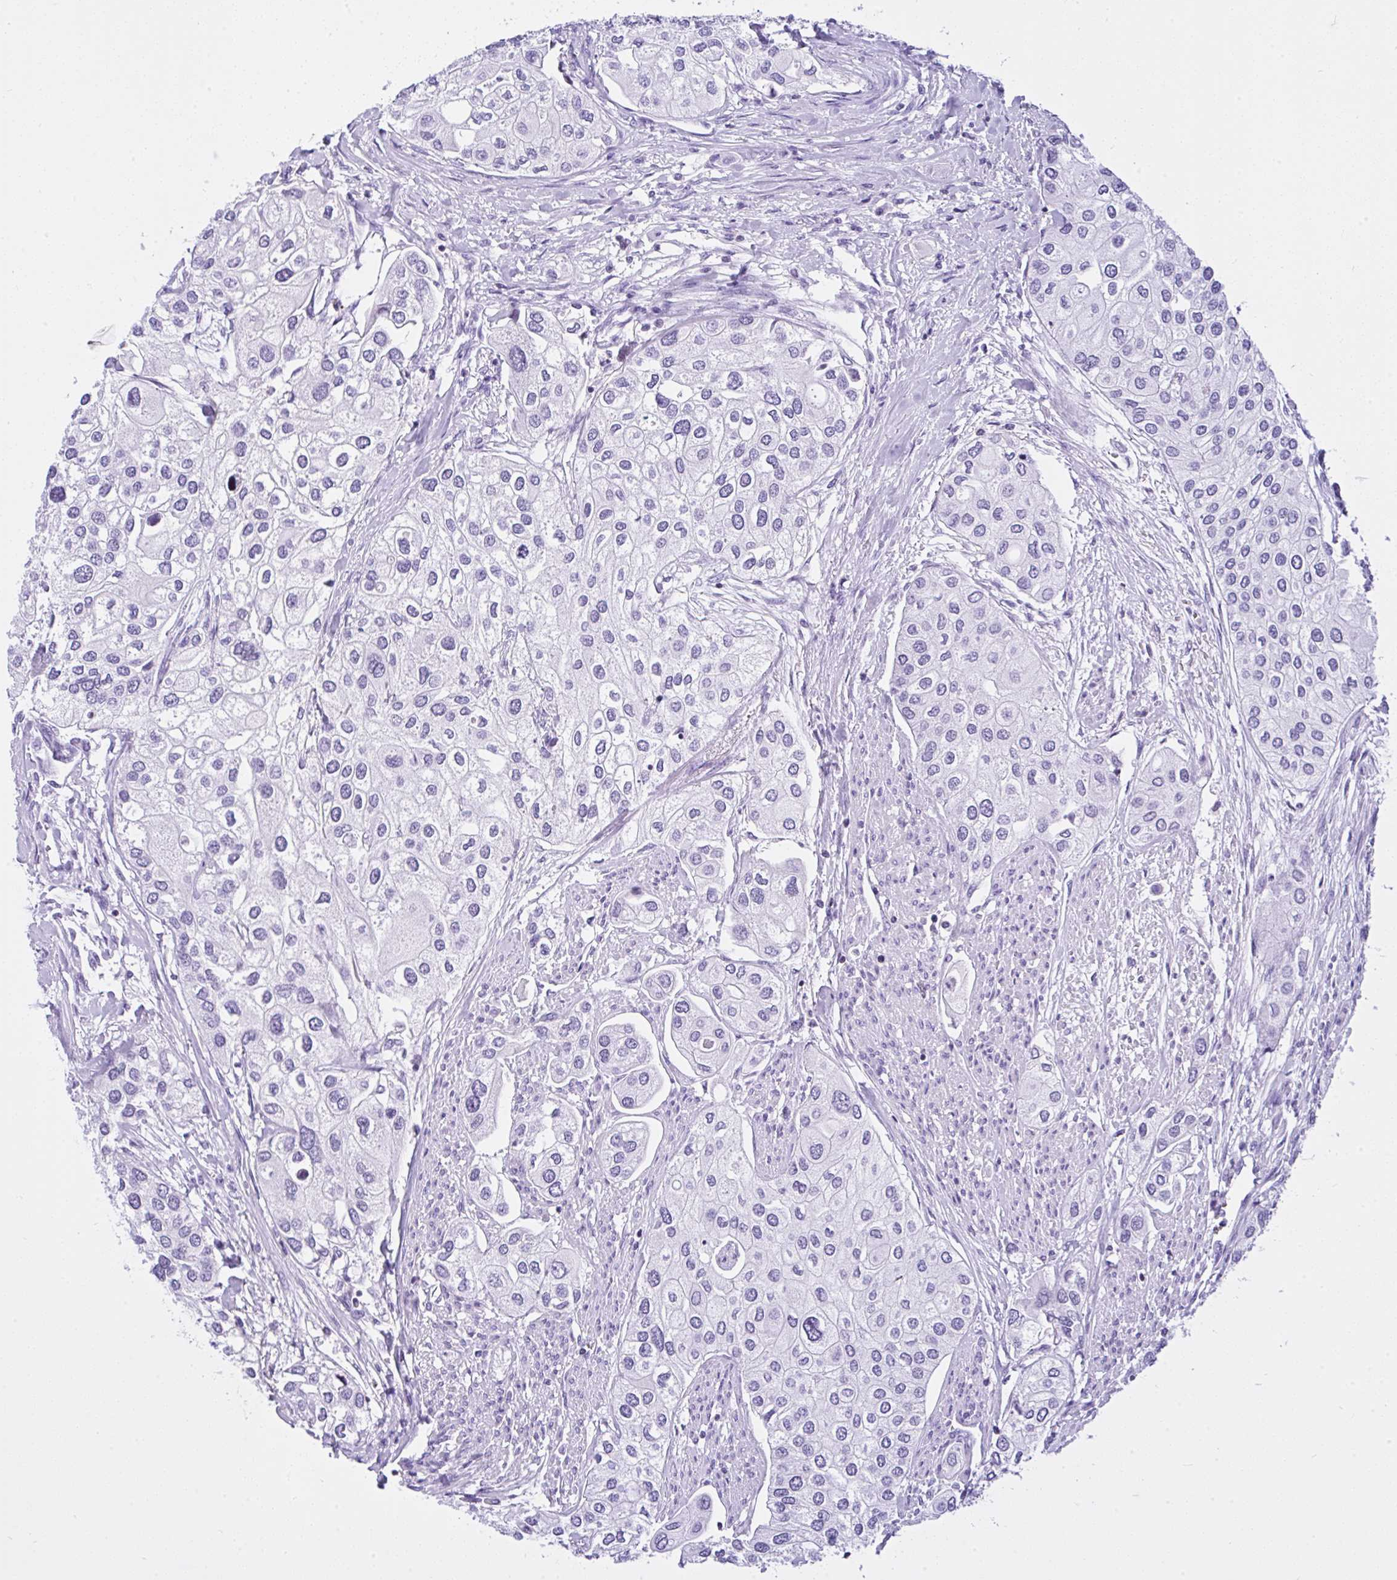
{"staining": {"intensity": "negative", "quantity": "none", "location": "none"}, "tissue": "urothelial cancer", "cell_type": "Tumor cells", "image_type": "cancer", "snomed": [{"axis": "morphology", "description": "Urothelial carcinoma, High grade"}, {"axis": "topography", "description": "Urinary bladder"}], "caption": "Immunohistochemistry (IHC) micrograph of urothelial cancer stained for a protein (brown), which demonstrates no expression in tumor cells.", "gene": "KRT27", "patient": {"sex": "male", "age": 64}}